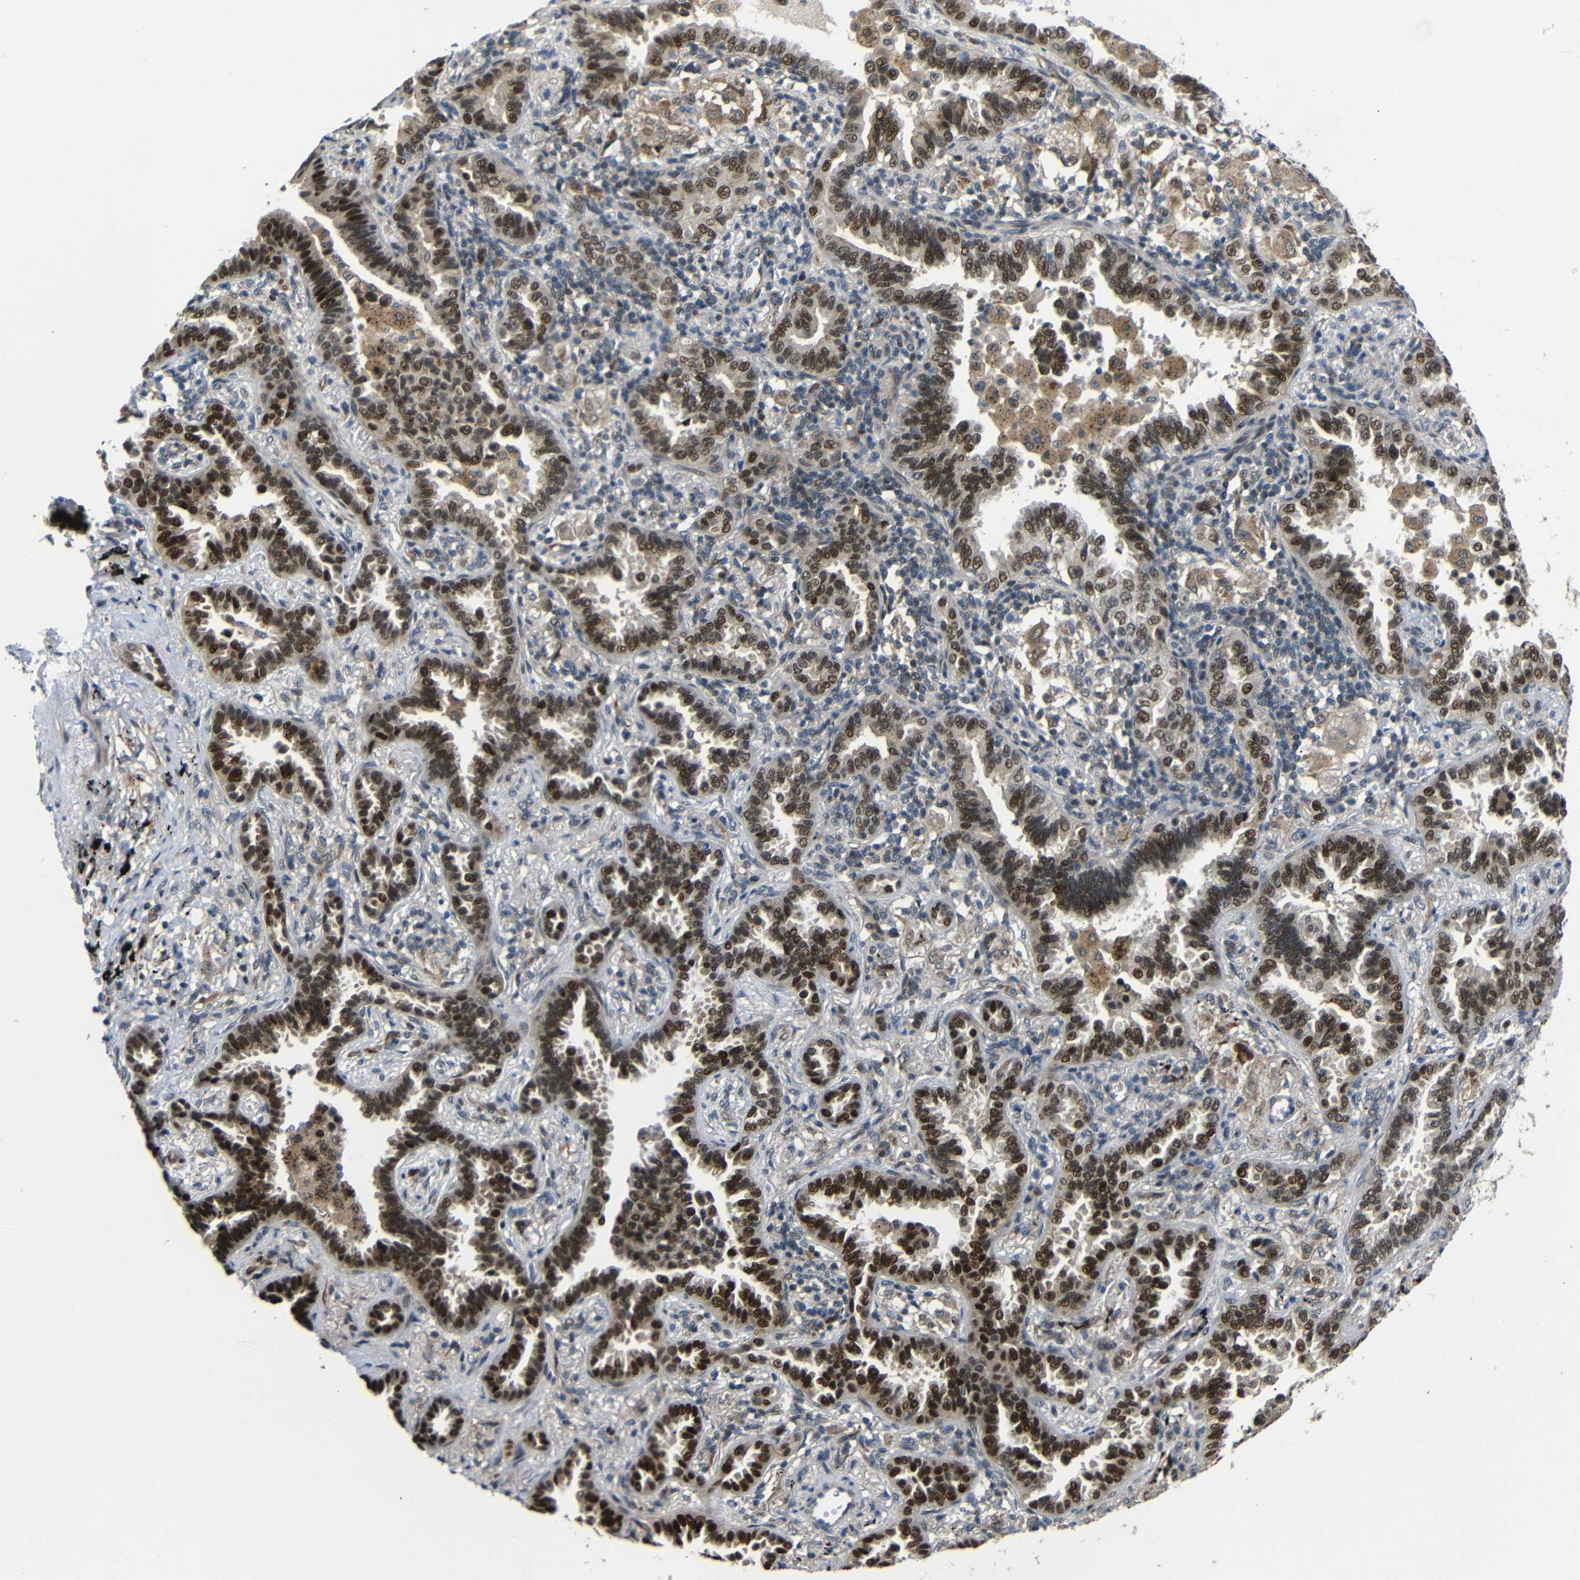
{"staining": {"intensity": "strong", "quantity": ">75%", "location": "nuclear"}, "tissue": "lung cancer", "cell_type": "Tumor cells", "image_type": "cancer", "snomed": [{"axis": "morphology", "description": "Normal tissue, NOS"}, {"axis": "morphology", "description": "Adenocarcinoma, NOS"}, {"axis": "topography", "description": "Lung"}], "caption": "DAB (3,3'-diaminobenzidine) immunohistochemical staining of adenocarcinoma (lung) reveals strong nuclear protein positivity in approximately >75% of tumor cells.", "gene": "SYDE1", "patient": {"sex": "male", "age": 59}}